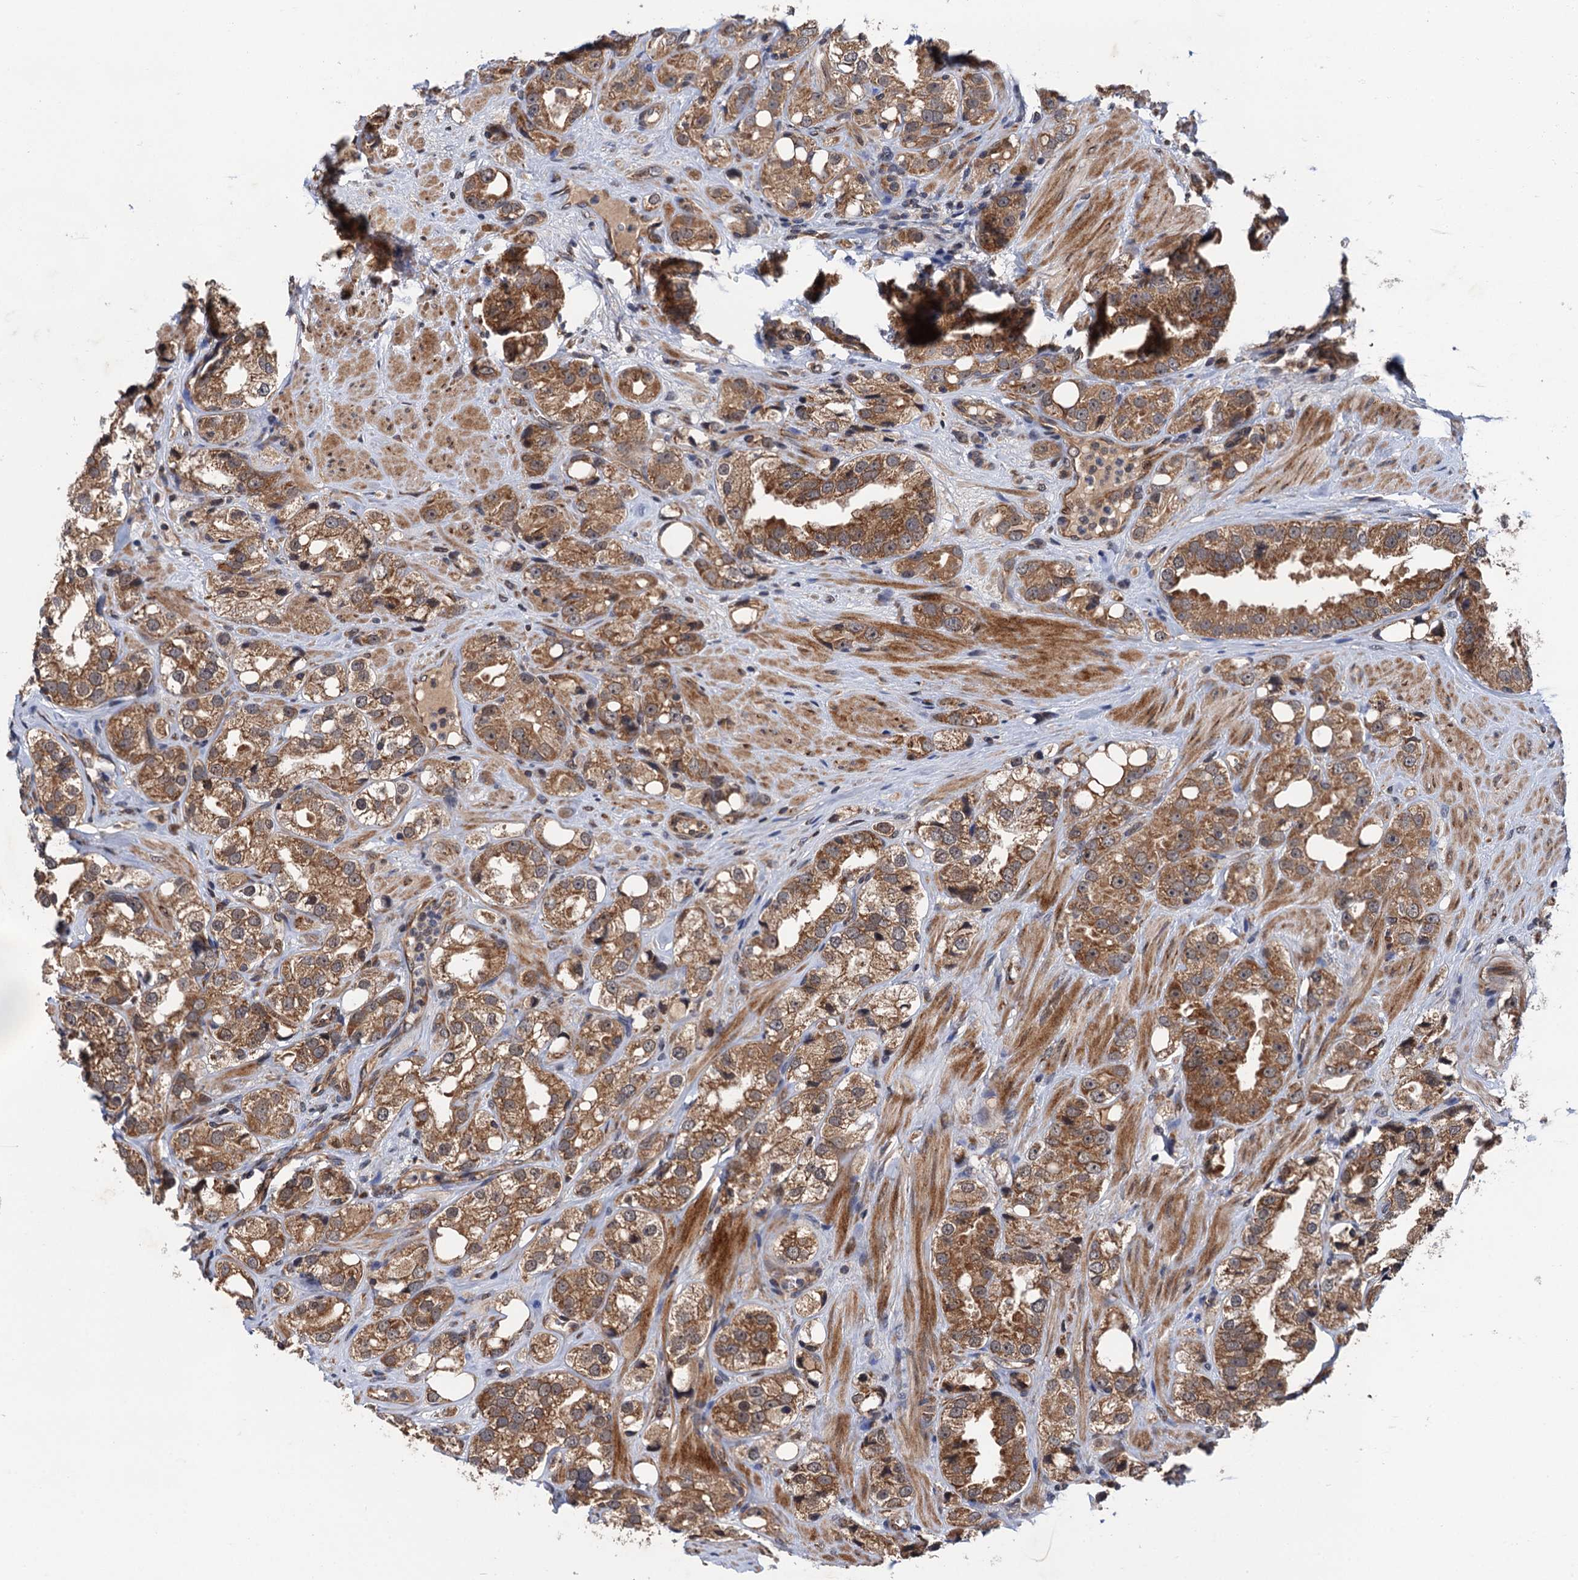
{"staining": {"intensity": "moderate", "quantity": ">75%", "location": "cytoplasmic/membranous"}, "tissue": "prostate cancer", "cell_type": "Tumor cells", "image_type": "cancer", "snomed": [{"axis": "morphology", "description": "Adenocarcinoma, NOS"}, {"axis": "topography", "description": "Prostate"}], "caption": "Protein staining of adenocarcinoma (prostate) tissue demonstrates moderate cytoplasmic/membranous expression in about >75% of tumor cells. (IHC, brightfield microscopy, high magnification).", "gene": "NAA16", "patient": {"sex": "male", "age": 79}}